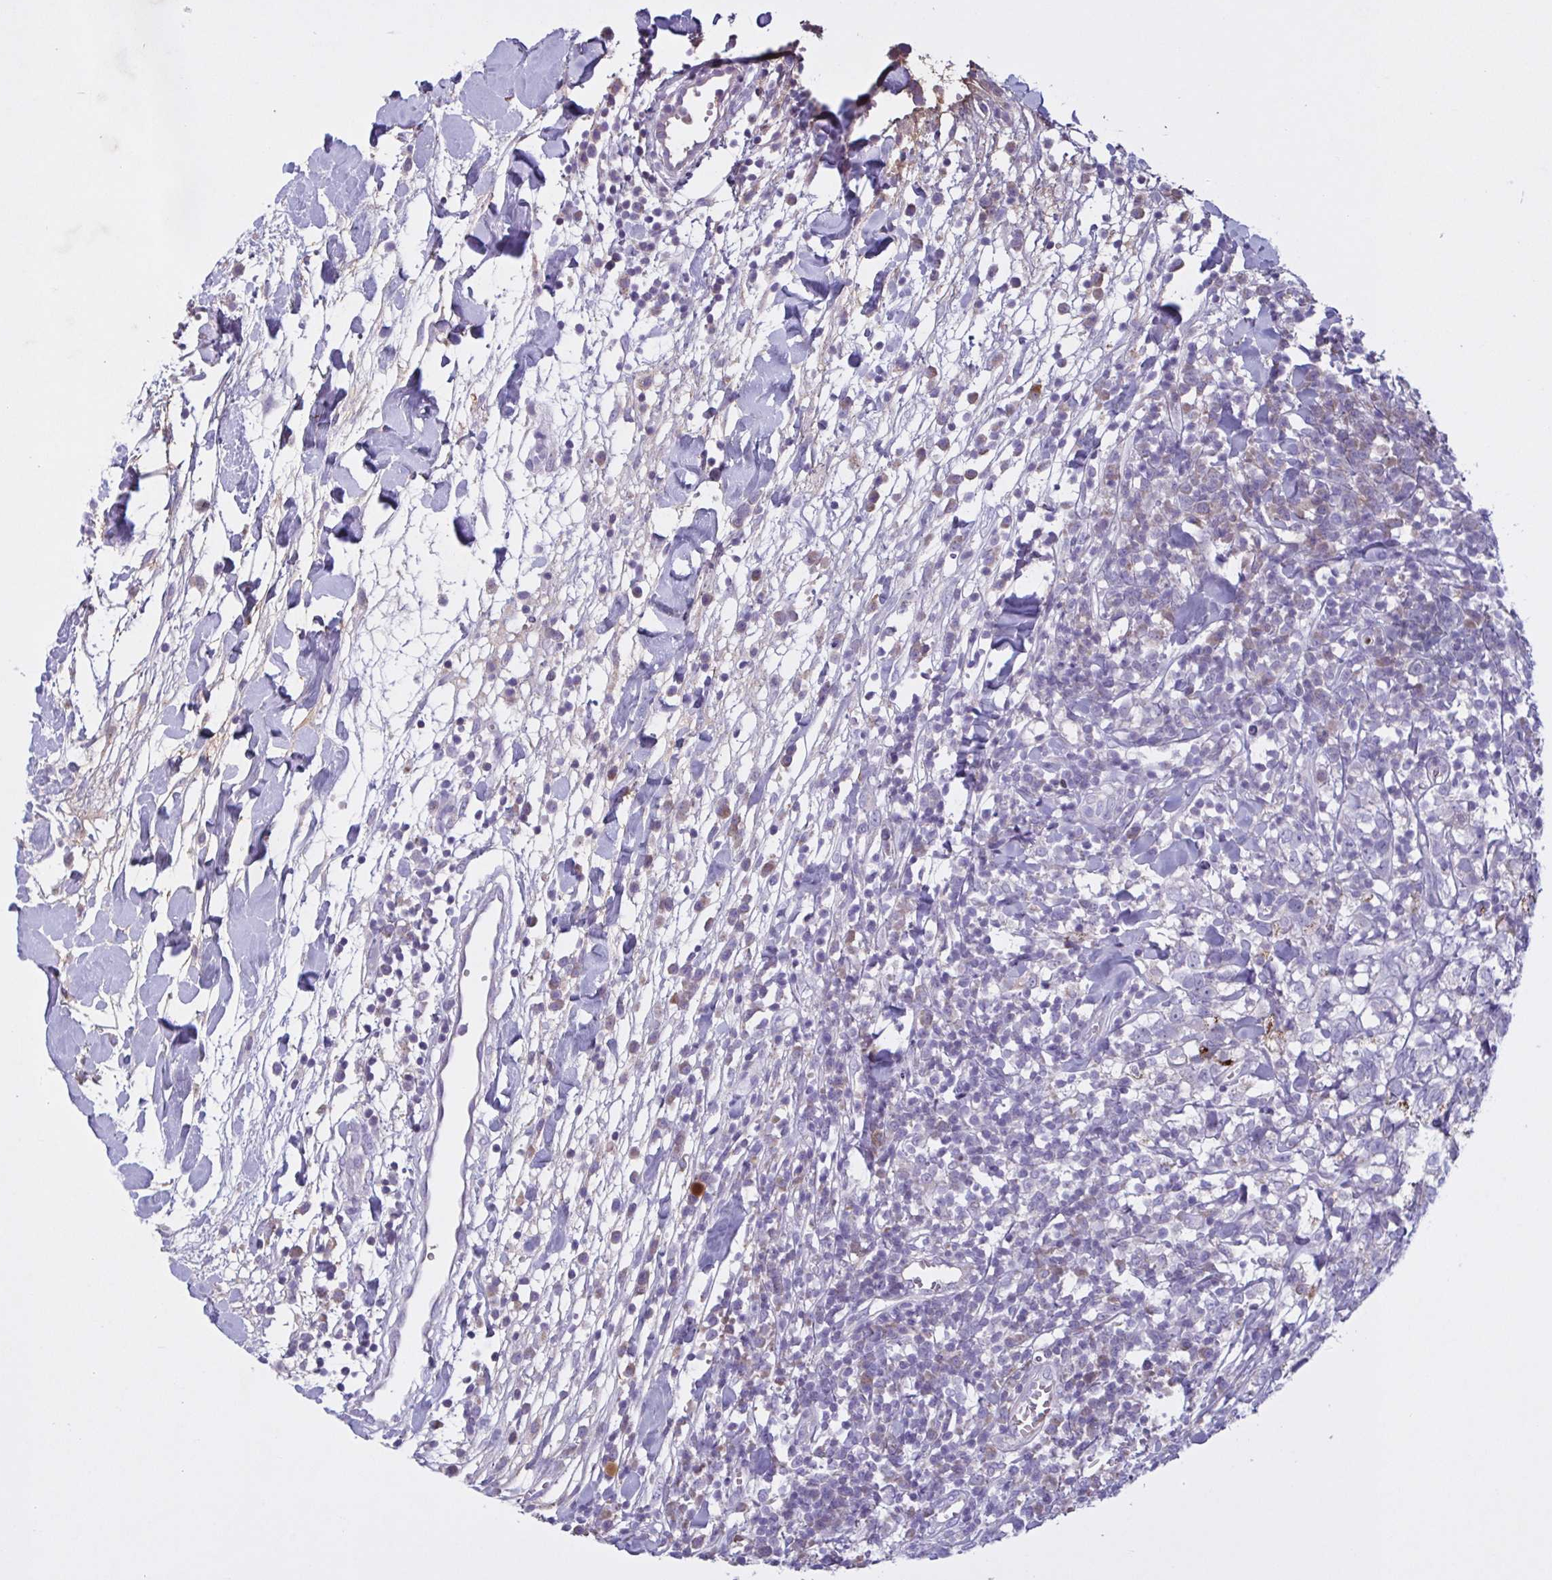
{"staining": {"intensity": "negative", "quantity": "none", "location": "none"}, "tissue": "breast cancer", "cell_type": "Tumor cells", "image_type": "cancer", "snomed": [{"axis": "morphology", "description": "Duct carcinoma"}, {"axis": "topography", "description": "Breast"}], "caption": "IHC histopathology image of neoplastic tissue: breast cancer stained with DAB exhibits no significant protein positivity in tumor cells.", "gene": "F13B", "patient": {"sex": "female", "age": 30}}